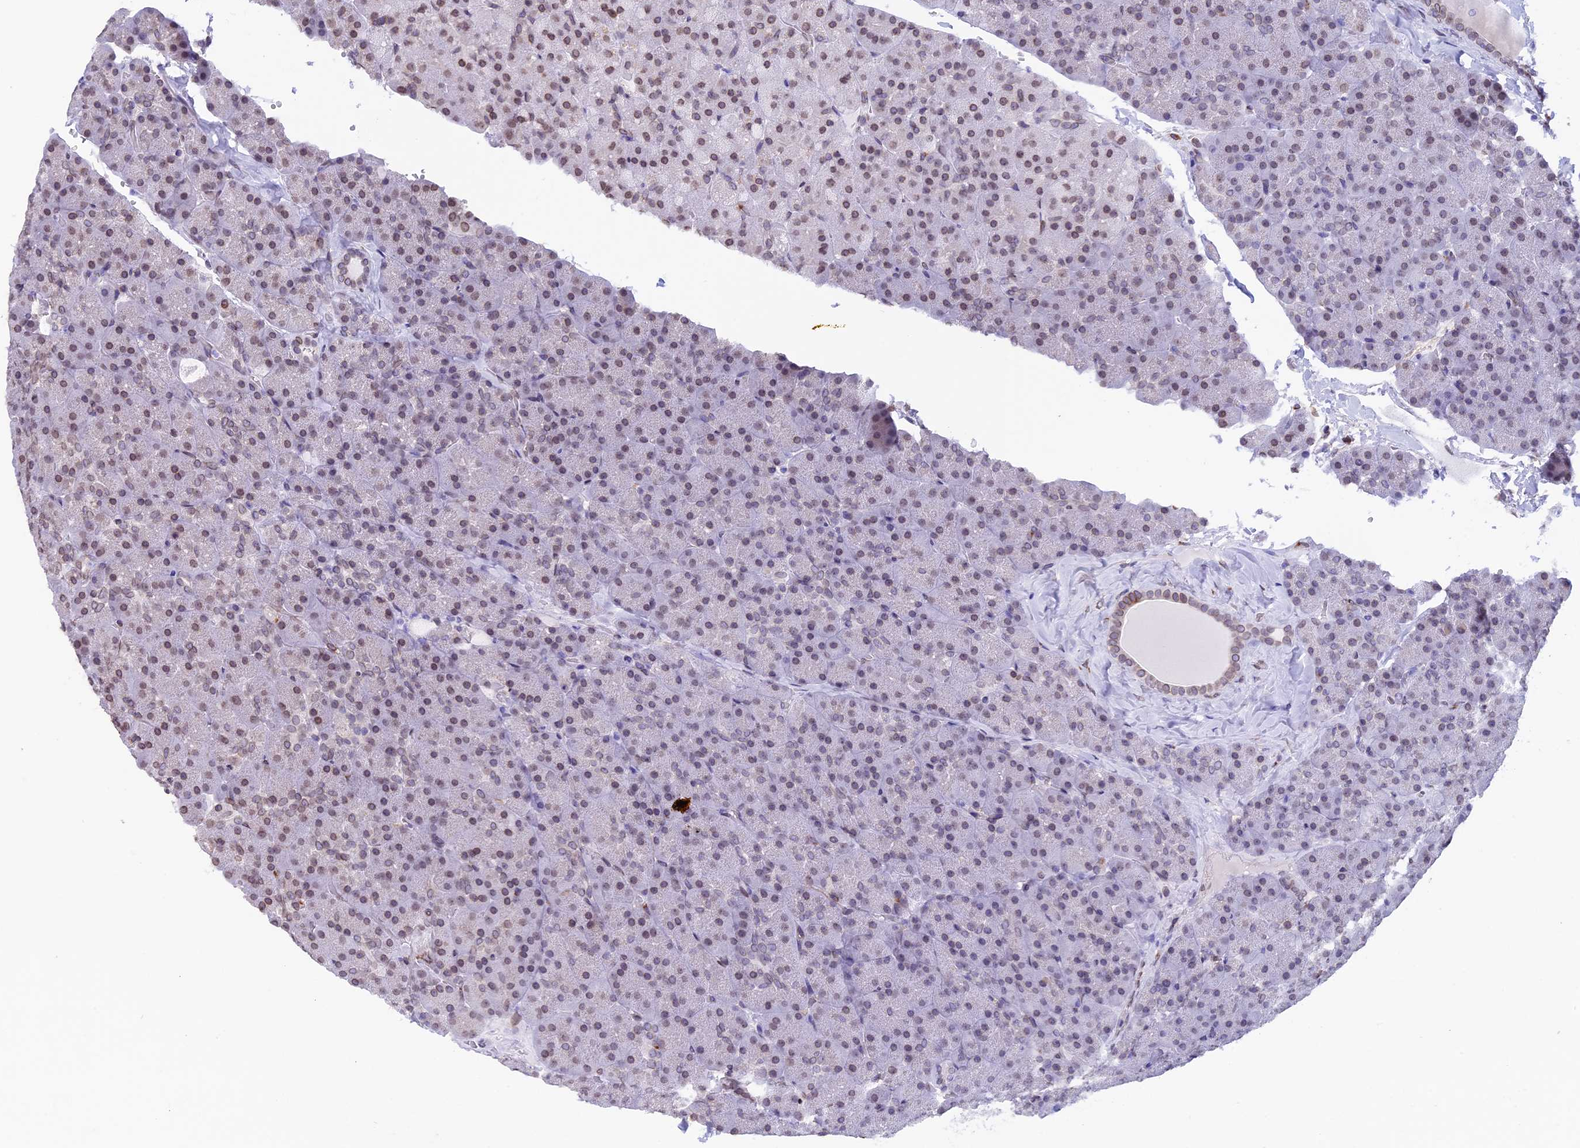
{"staining": {"intensity": "weak", "quantity": ">75%", "location": "cytoplasmic/membranous,nuclear"}, "tissue": "pancreas", "cell_type": "Exocrine glandular cells", "image_type": "normal", "snomed": [{"axis": "morphology", "description": "Normal tissue, NOS"}, {"axis": "topography", "description": "Pancreas"}], "caption": "Unremarkable pancreas reveals weak cytoplasmic/membranous,nuclear staining in about >75% of exocrine glandular cells, visualized by immunohistochemistry. Using DAB (3,3'-diaminobenzidine) (brown) and hematoxylin (blue) stains, captured at high magnification using brightfield microscopy.", "gene": "TMPRSS7", "patient": {"sex": "male", "age": 36}}